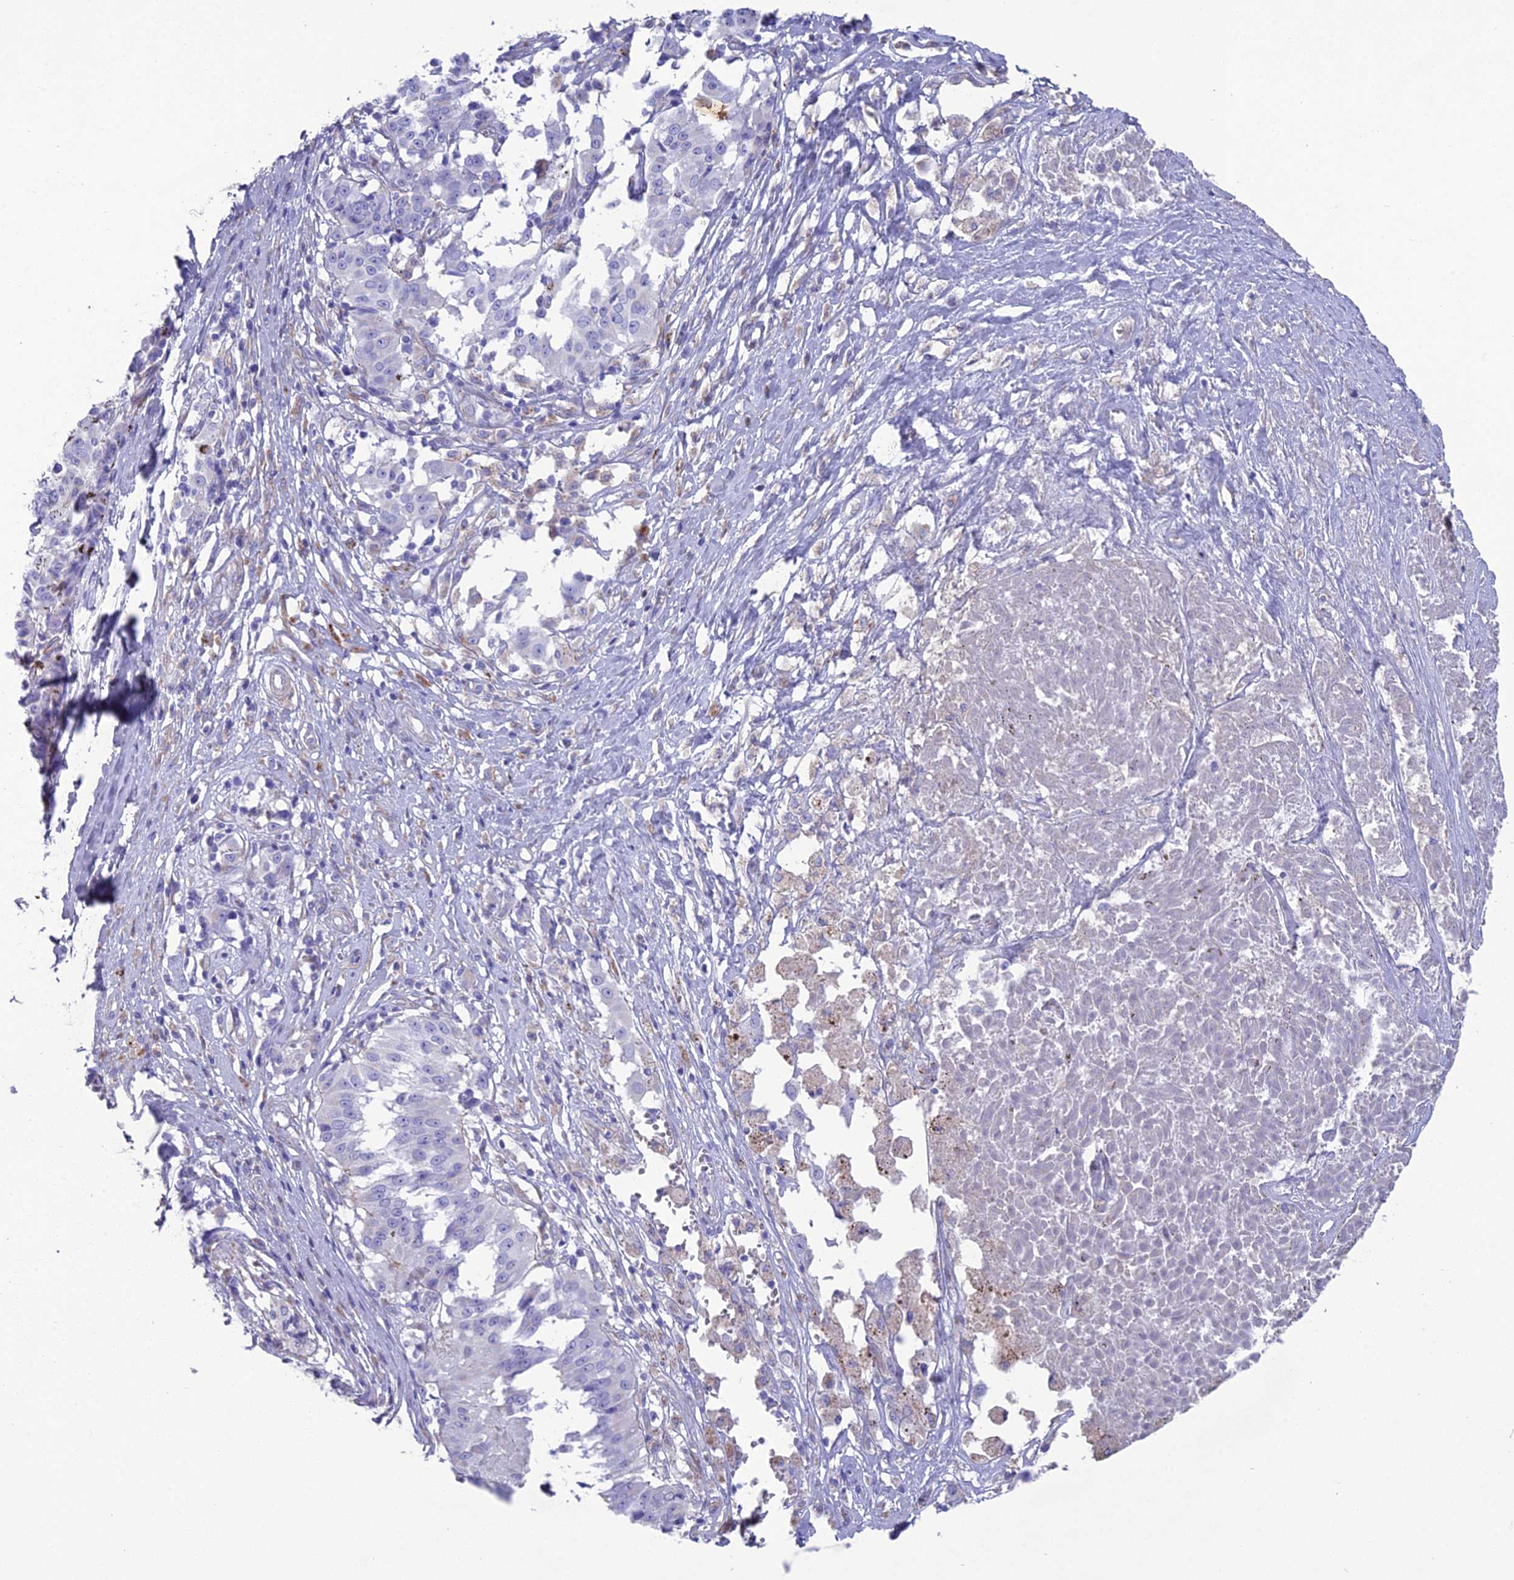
{"staining": {"intensity": "negative", "quantity": "none", "location": "none"}, "tissue": "melanoma", "cell_type": "Tumor cells", "image_type": "cancer", "snomed": [{"axis": "morphology", "description": "Malignant melanoma, NOS"}, {"axis": "topography", "description": "Skin"}], "caption": "There is no significant staining in tumor cells of melanoma.", "gene": "TNS1", "patient": {"sex": "female", "age": 72}}